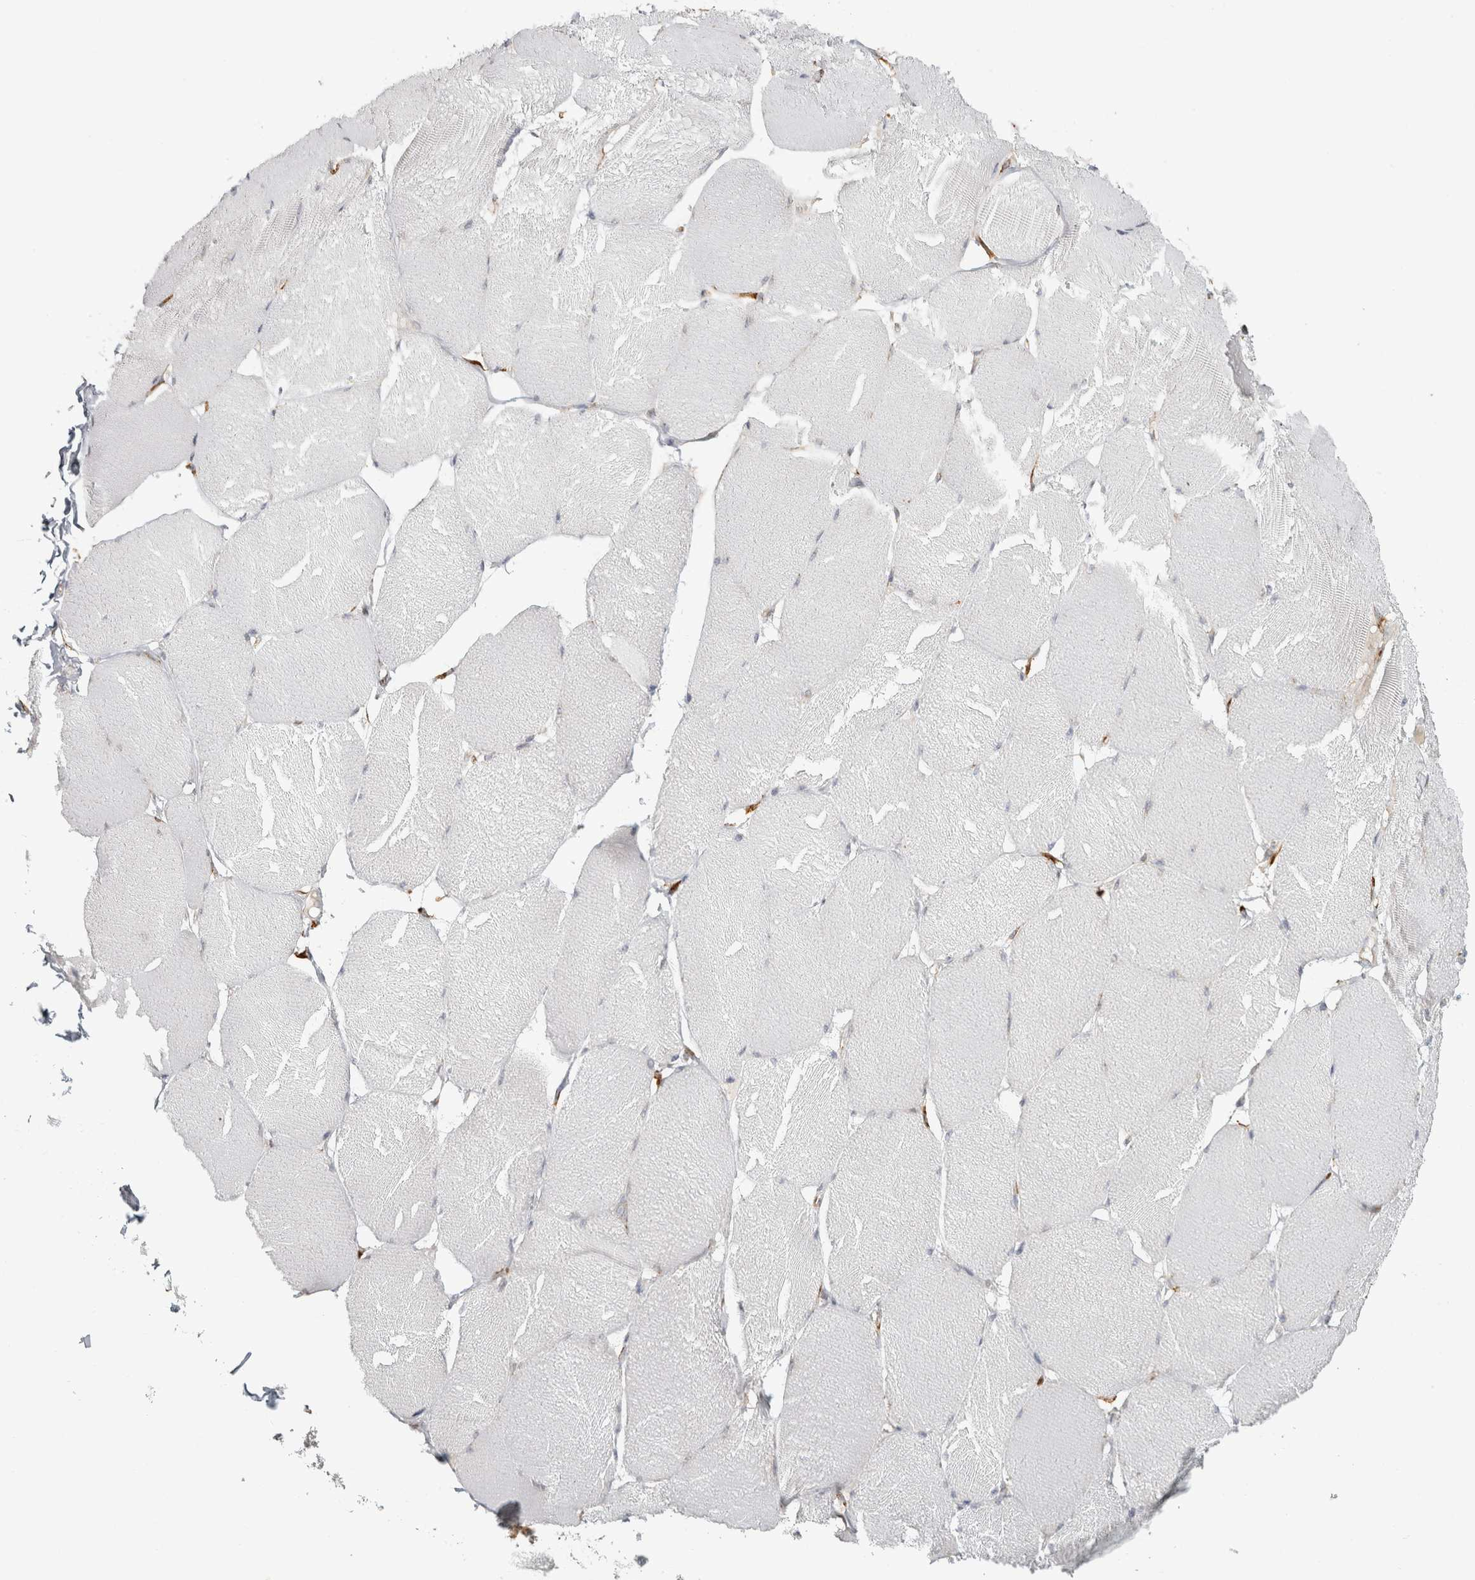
{"staining": {"intensity": "negative", "quantity": "none", "location": "none"}, "tissue": "skeletal muscle", "cell_type": "Myocytes", "image_type": "normal", "snomed": [{"axis": "morphology", "description": "Normal tissue, NOS"}, {"axis": "topography", "description": "Skin"}, {"axis": "topography", "description": "Skeletal muscle"}], "caption": "Myocytes are negative for brown protein staining in unremarkable skeletal muscle. The staining was performed using DAB (3,3'-diaminobenzidine) to visualize the protein expression in brown, while the nuclei were stained in blue with hematoxylin (Magnification: 20x).", "gene": "OSTN", "patient": {"sex": "male", "age": 83}}